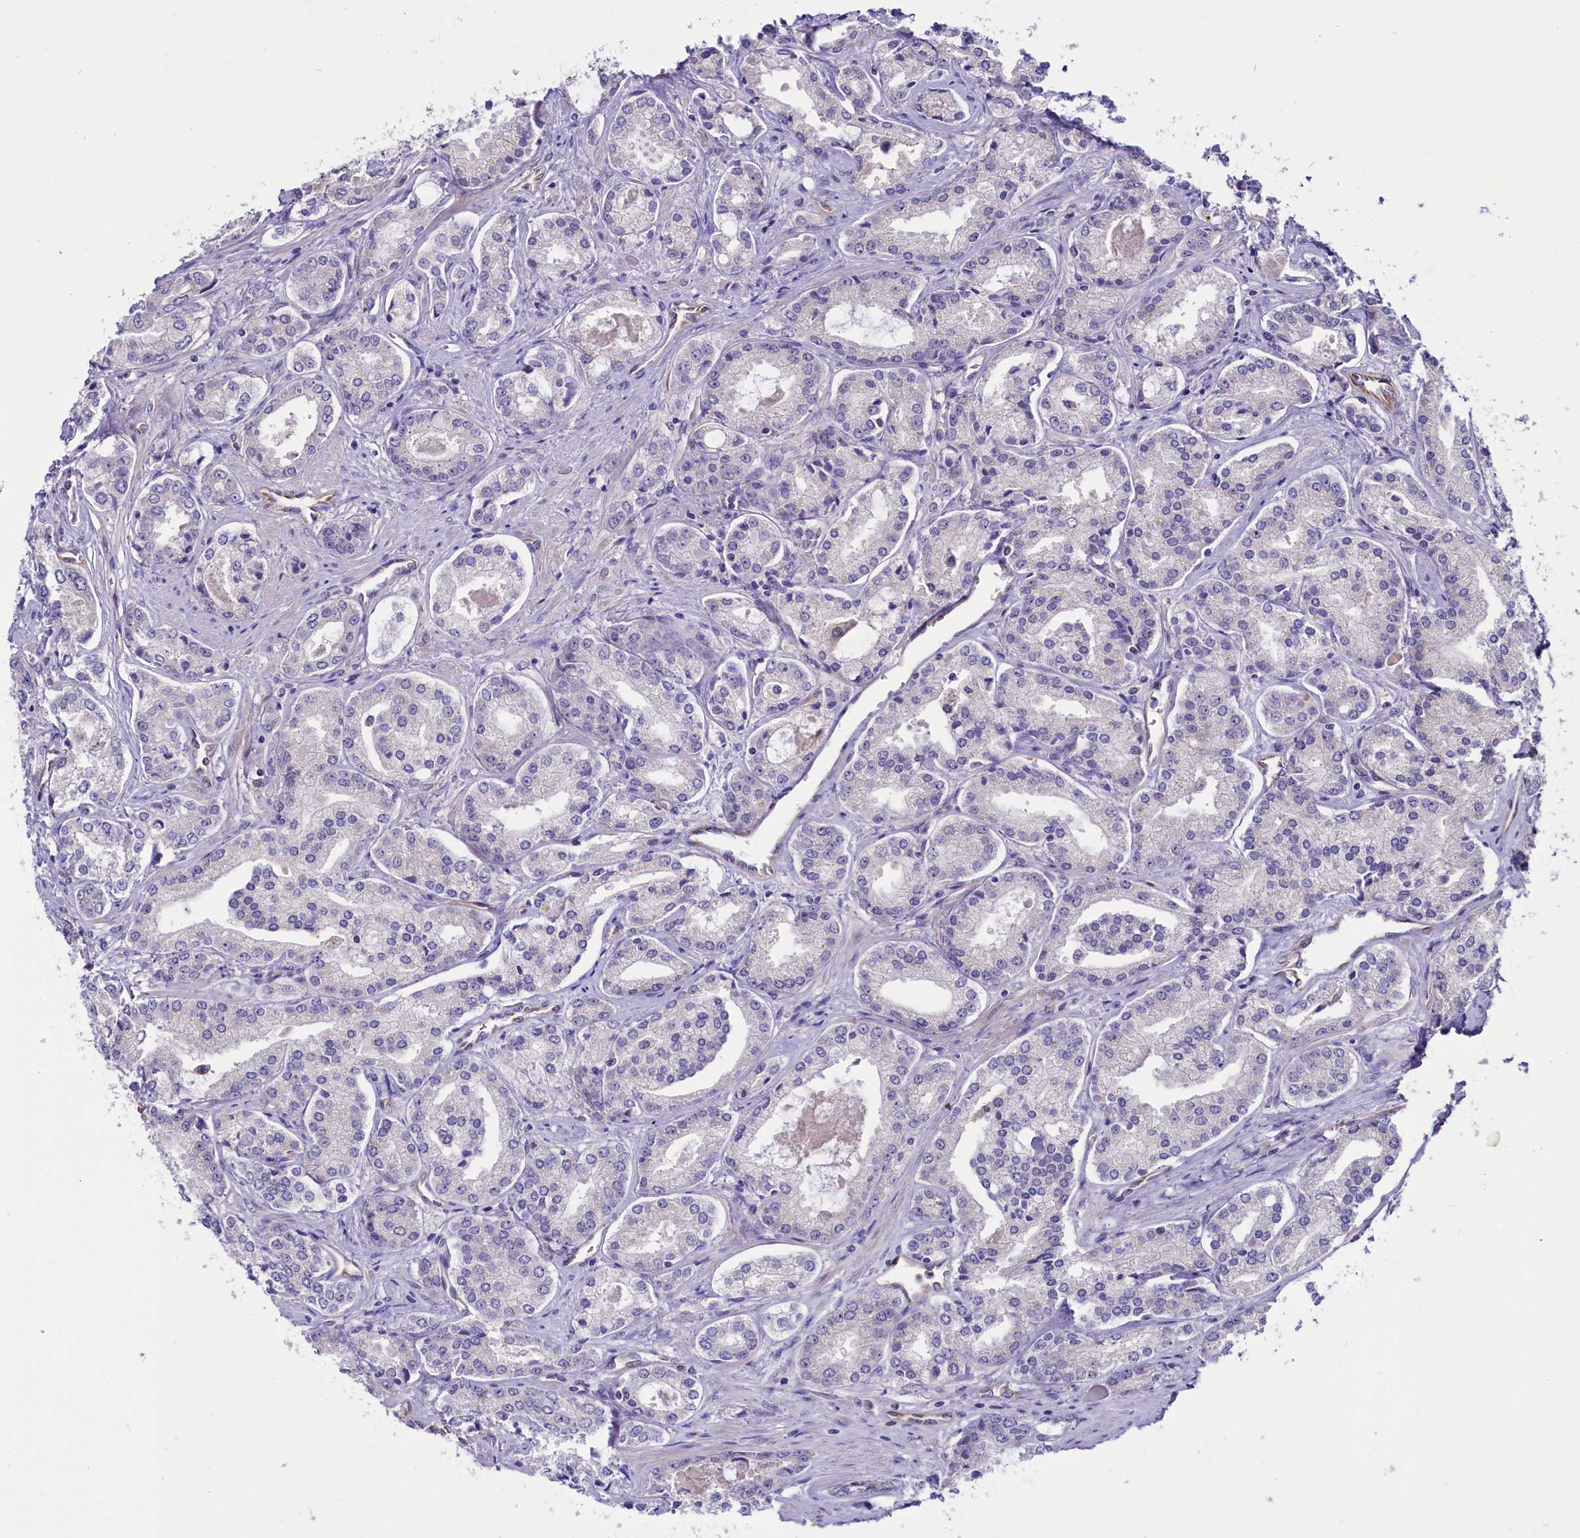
{"staining": {"intensity": "negative", "quantity": "none", "location": "none"}, "tissue": "prostate cancer", "cell_type": "Tumor cells", "image_type": "cancer", "snomed": [{"axis": "morphology", "description": "Adenocarcinoma, Low grade"}, {"axis": "topography", "description": "Prostate"}], "caption": "This is a micrograph of IHC staining of prostate cancer, which shows no expression in tumor cells. (DAB immunohistochemistry (IHC) visualized using brightfield microscopy, high magnification).", "gene": "PDILT", "patient": {"sex": "male", "age": 68}}